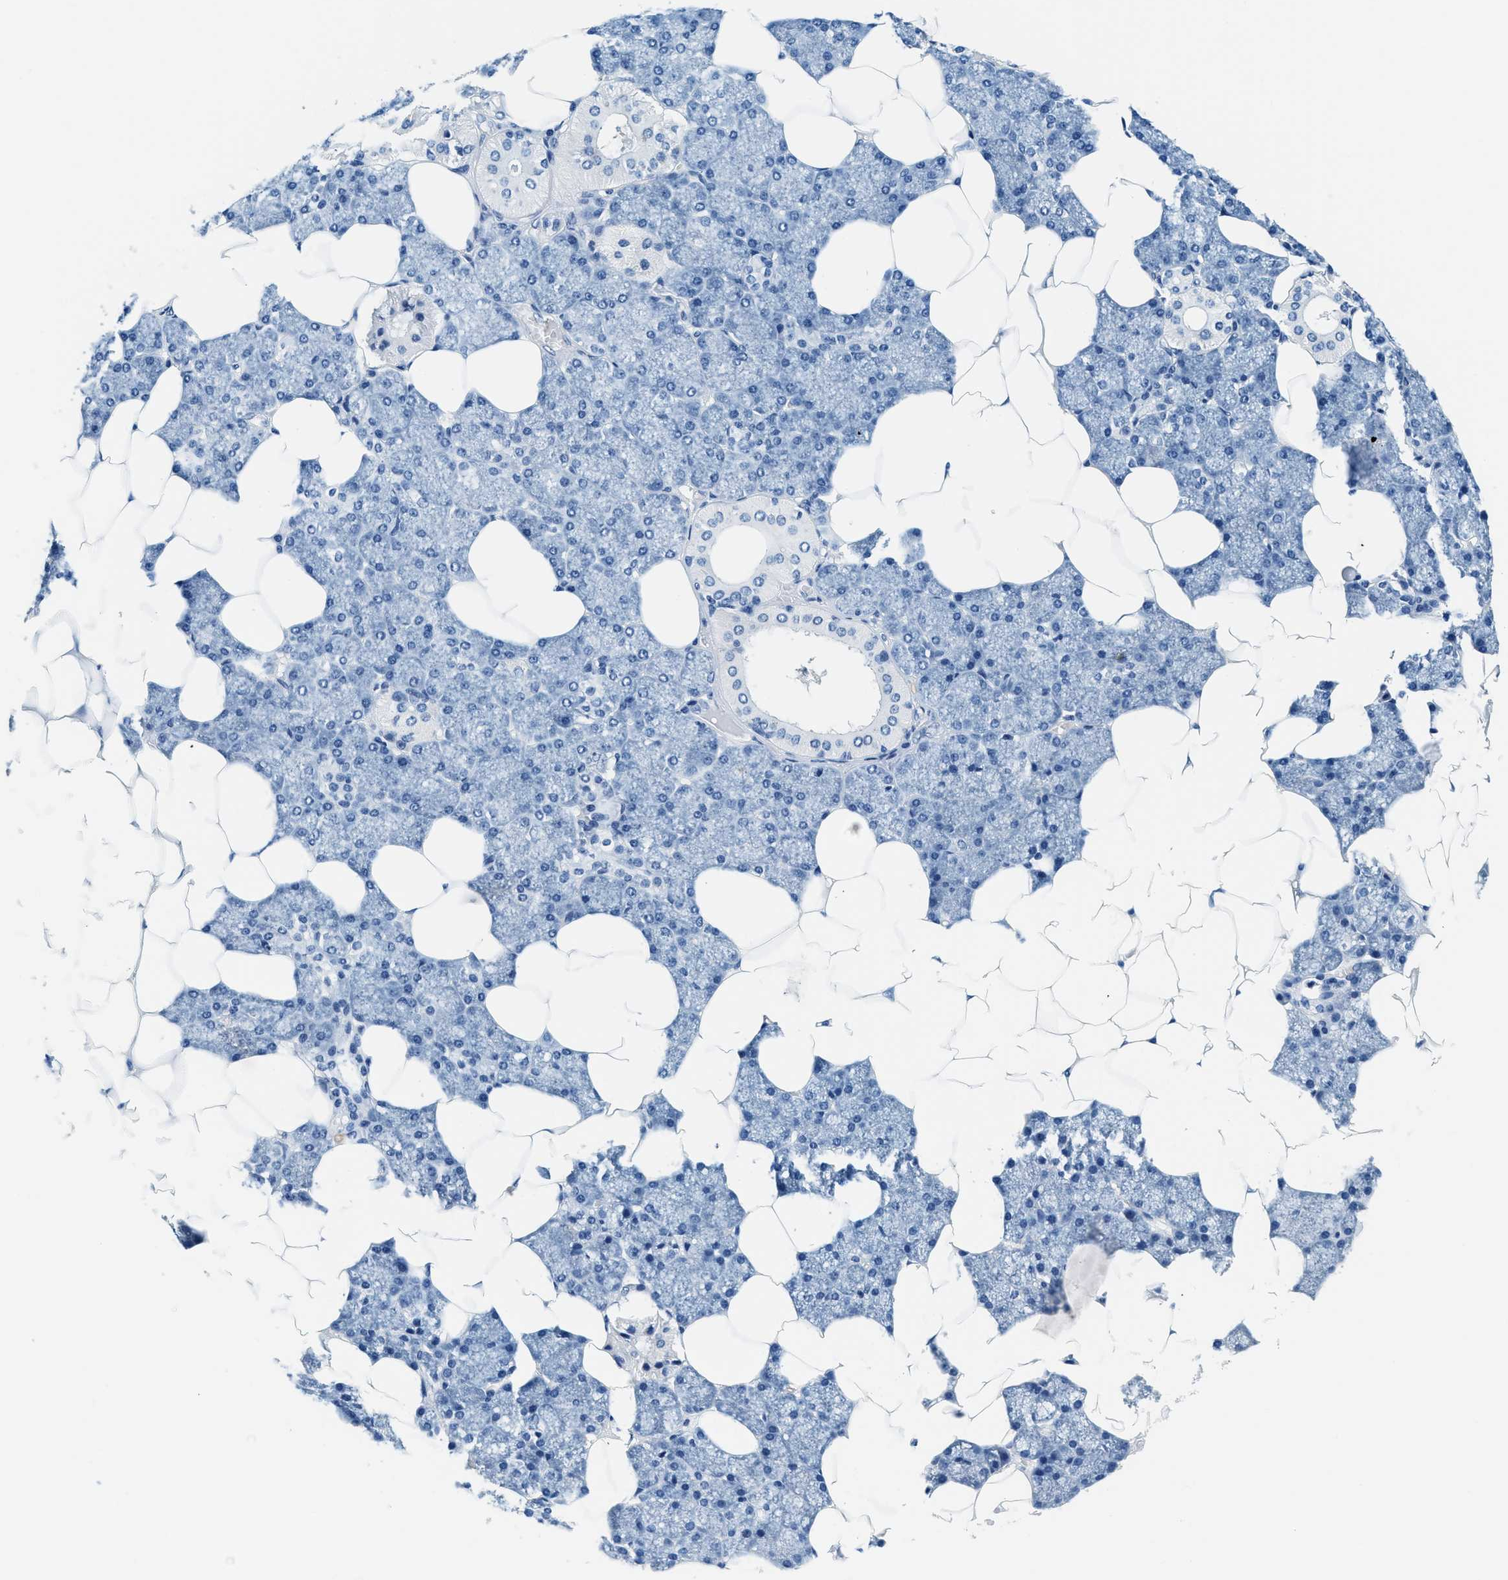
{"staining": {"intensity": "negative", "quantity": "none", "location": "none"}, "tissue": "salivary gland", "cell_type": "Glandular cells", "image_type": "normal", "snomed": [{"axis": "morphology", "description": "Normal tissue, NOS"}, {"axis": "topography", "description": "Salivary gland"}], "caption": "Salivary gland stained for a protein using IHC displays no positivity glandular cells.", "gene": "GSTM3", "patient": {"sex": "male", "age": 62}}